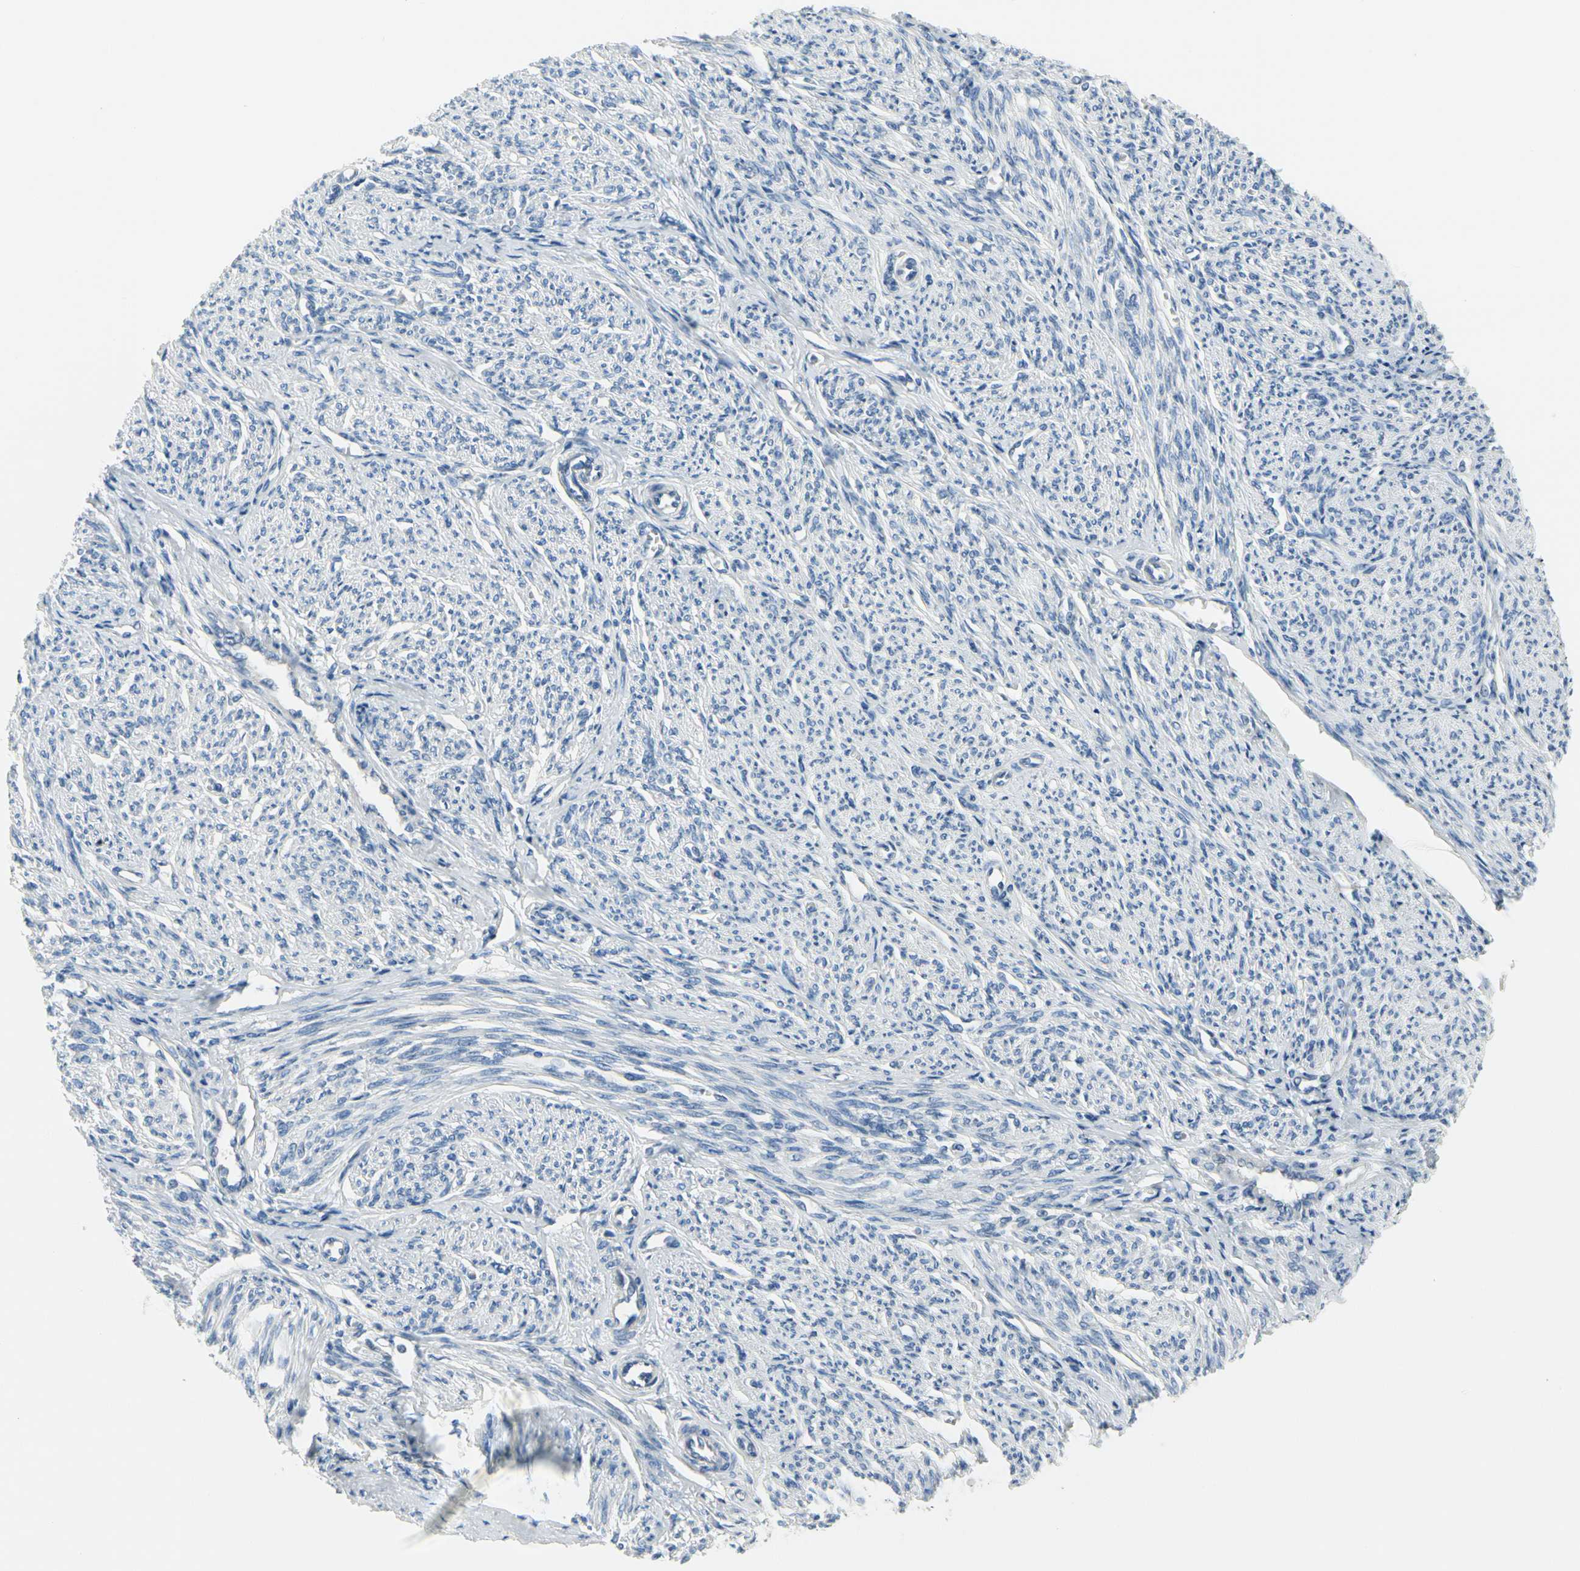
{"staining": {"intensity": "negative", "quantity": "none", "location": "none"}, "tissue": "smooth muscle", "cell_type": "Smooth muscle cells", "image_type": "normal", "snomed": [{"axis": "morphology", "description": "Normal tissue, NOS"}, {"axis": "topography", "description": "Smooth muscle"}], "caption": "Immunohistochemistry (IHC) histopathology image of unremarkable smooth muscle: smooth muscle stained with DAB (3,3'-diaminobenzidine) shows no significant protein expression in smooth muscle cells. (Brightfield microscopy of DAB immunohistochemistry (IHC) at high magnification).", "gene": "MUC5B", "patient": {"sex": "female", "age": 65}}